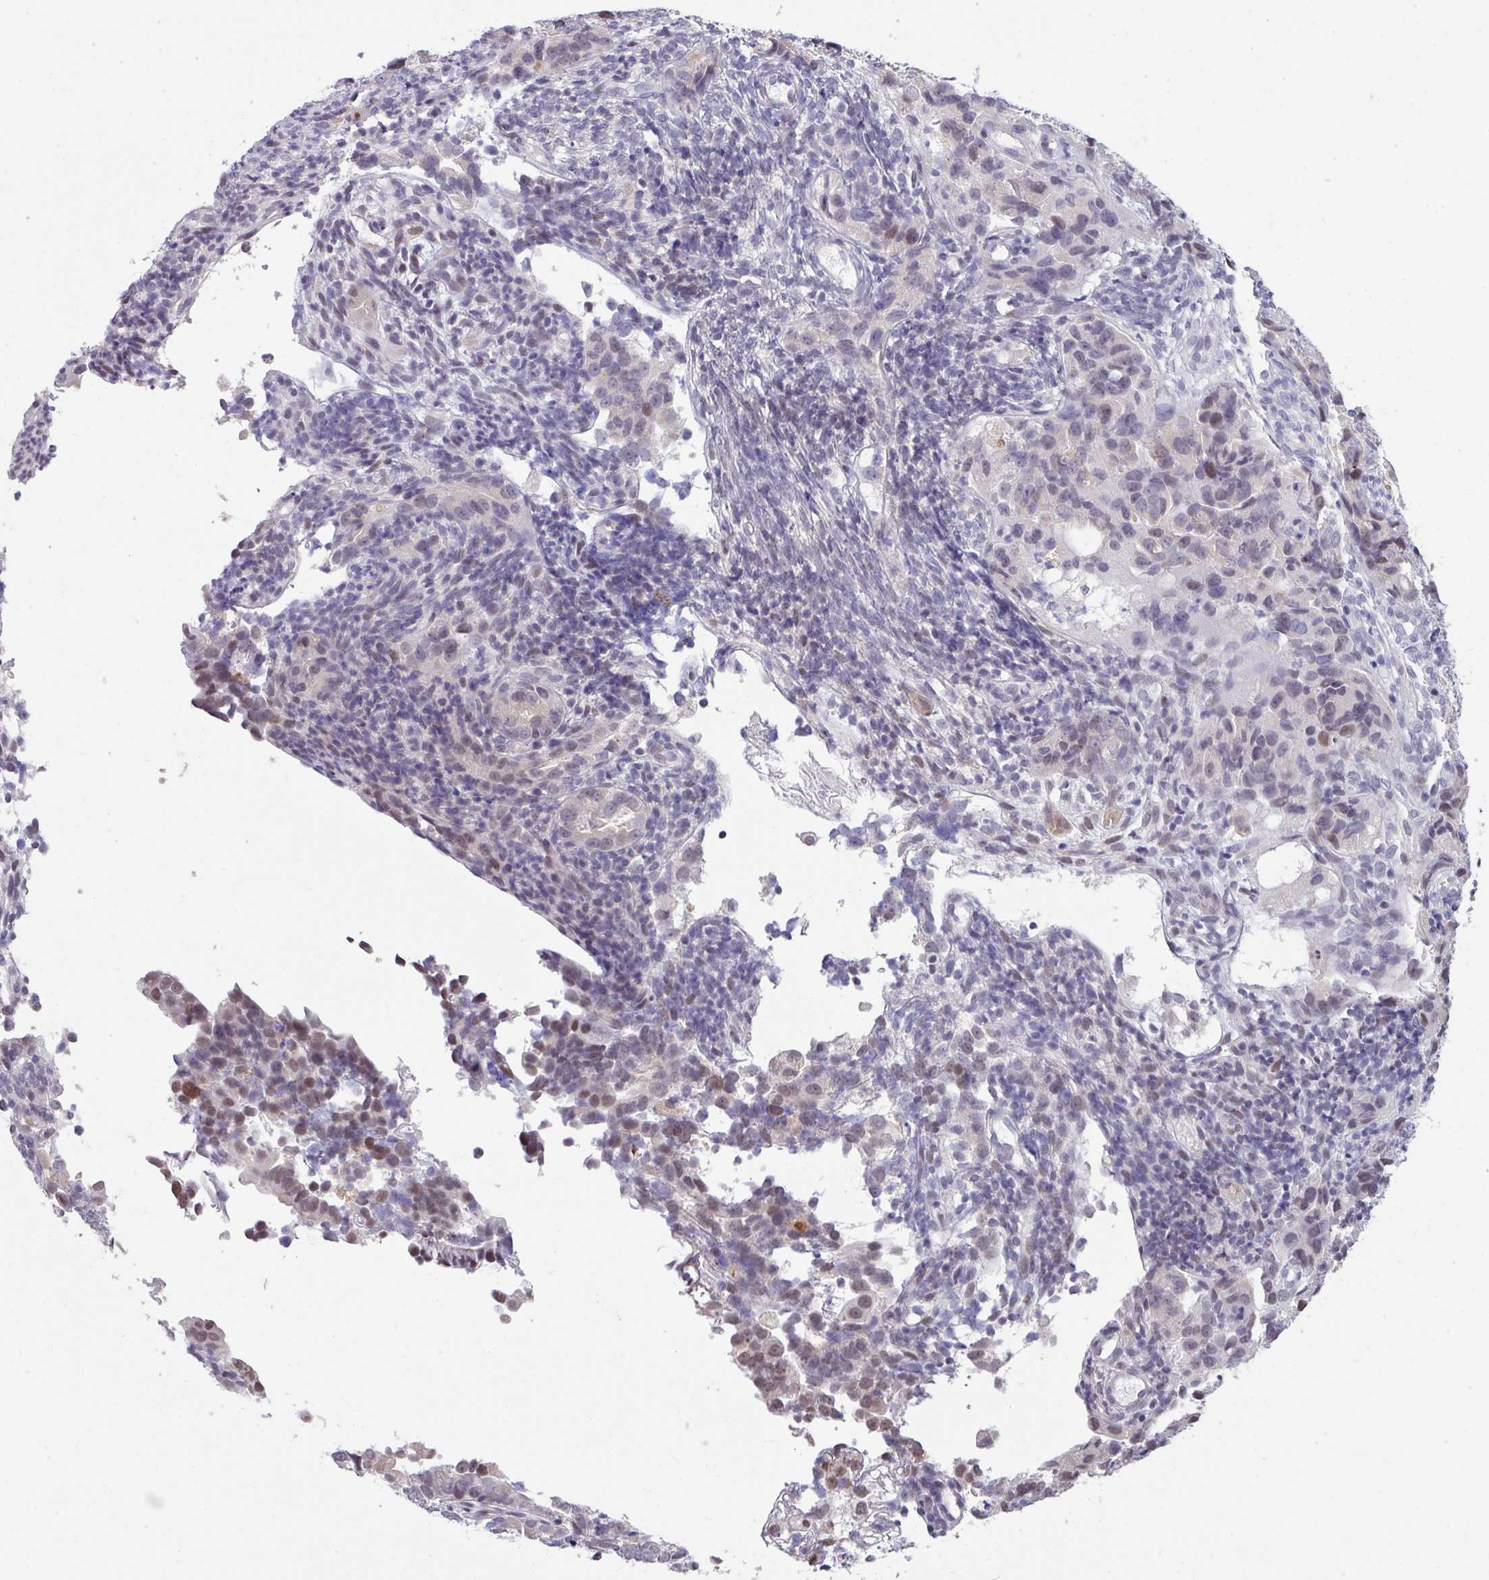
{"staining": {"intensity": "moderate", "quantity": "<25%", "location": "nuclear"}, "tissue": "endometrial cancer", "cell_type": "Tumor cells", "image_type": "cancer", "snomed": [{"axis": "morphology", "description": "Adenocarcinoma, NOS"}, {"axis": "topography", "description": "Endometrium"}], "caption": "Immunohistochemistry (IHC) (DAB) staining of human adenocarcinoma (endometrial) exhibits moderate nuclear protein staining in about <25% of tumor cells. (brown staining indicates protein expression, while blue staining denotes nuclei).", "gene": "ANKRD13B", "patient": {"sex": "female", "age": 57}}